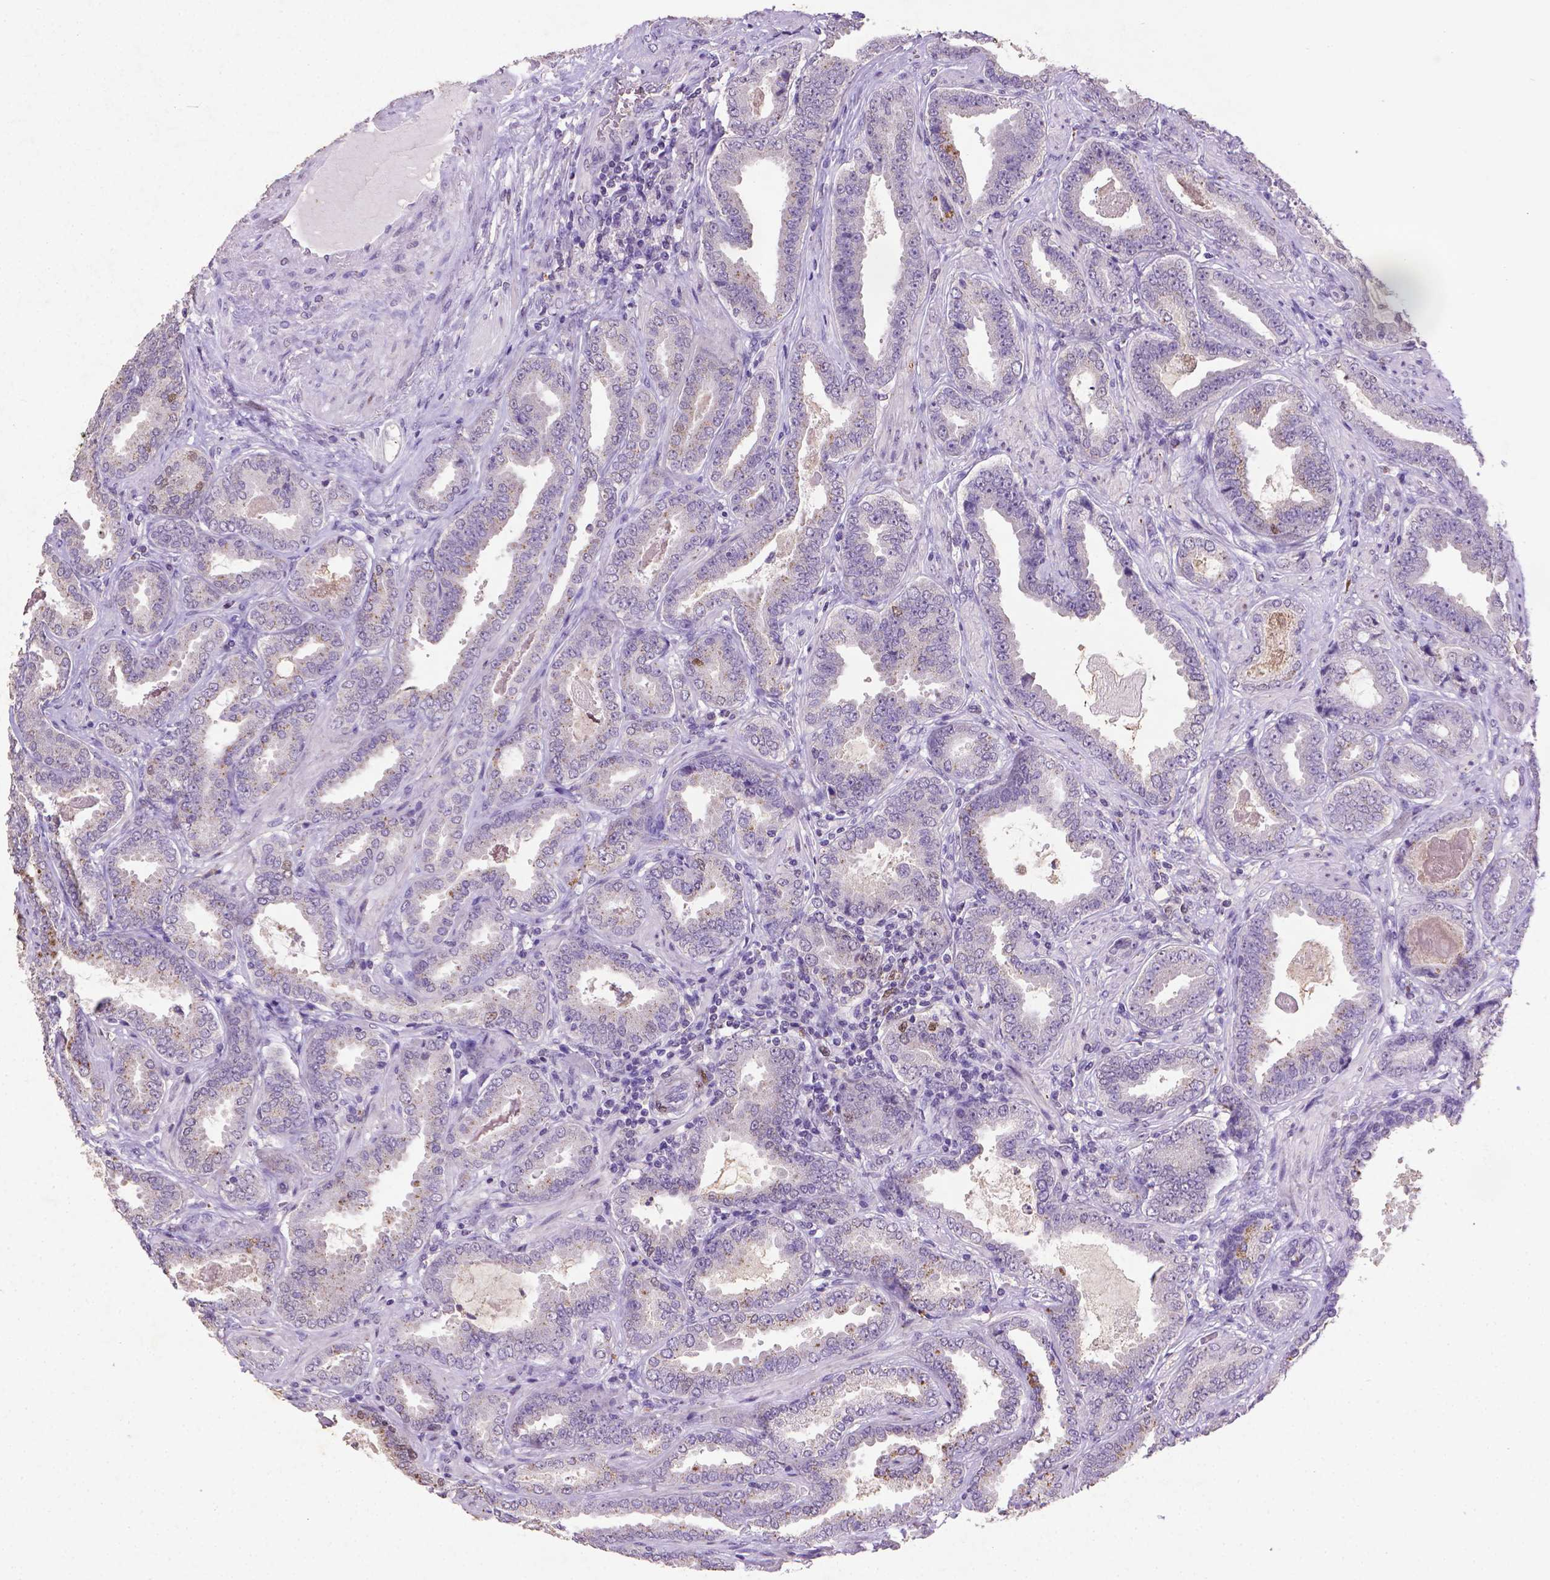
{"staining": {"intensity": "moderate", "quantity": "<25%", "location": "nuclear"}, "tissue": "prostate cancer", "cell_type": "Tumor cells", "image_type": "cancer", "snomed": [{"axis": "morphology", "description": "Adenocarcinoma, NOS"}, {"axis": "topography", "description": "Prostate"}], "caption": "Moderate nuclear staining for a protein is identified in about <25% of tumor cells of prostate cancer (adenocarcinoma) using immunohistochemistry (IHC).", "gene": "CDKN1A", "patient": {"sex": "male", "age": 64}}